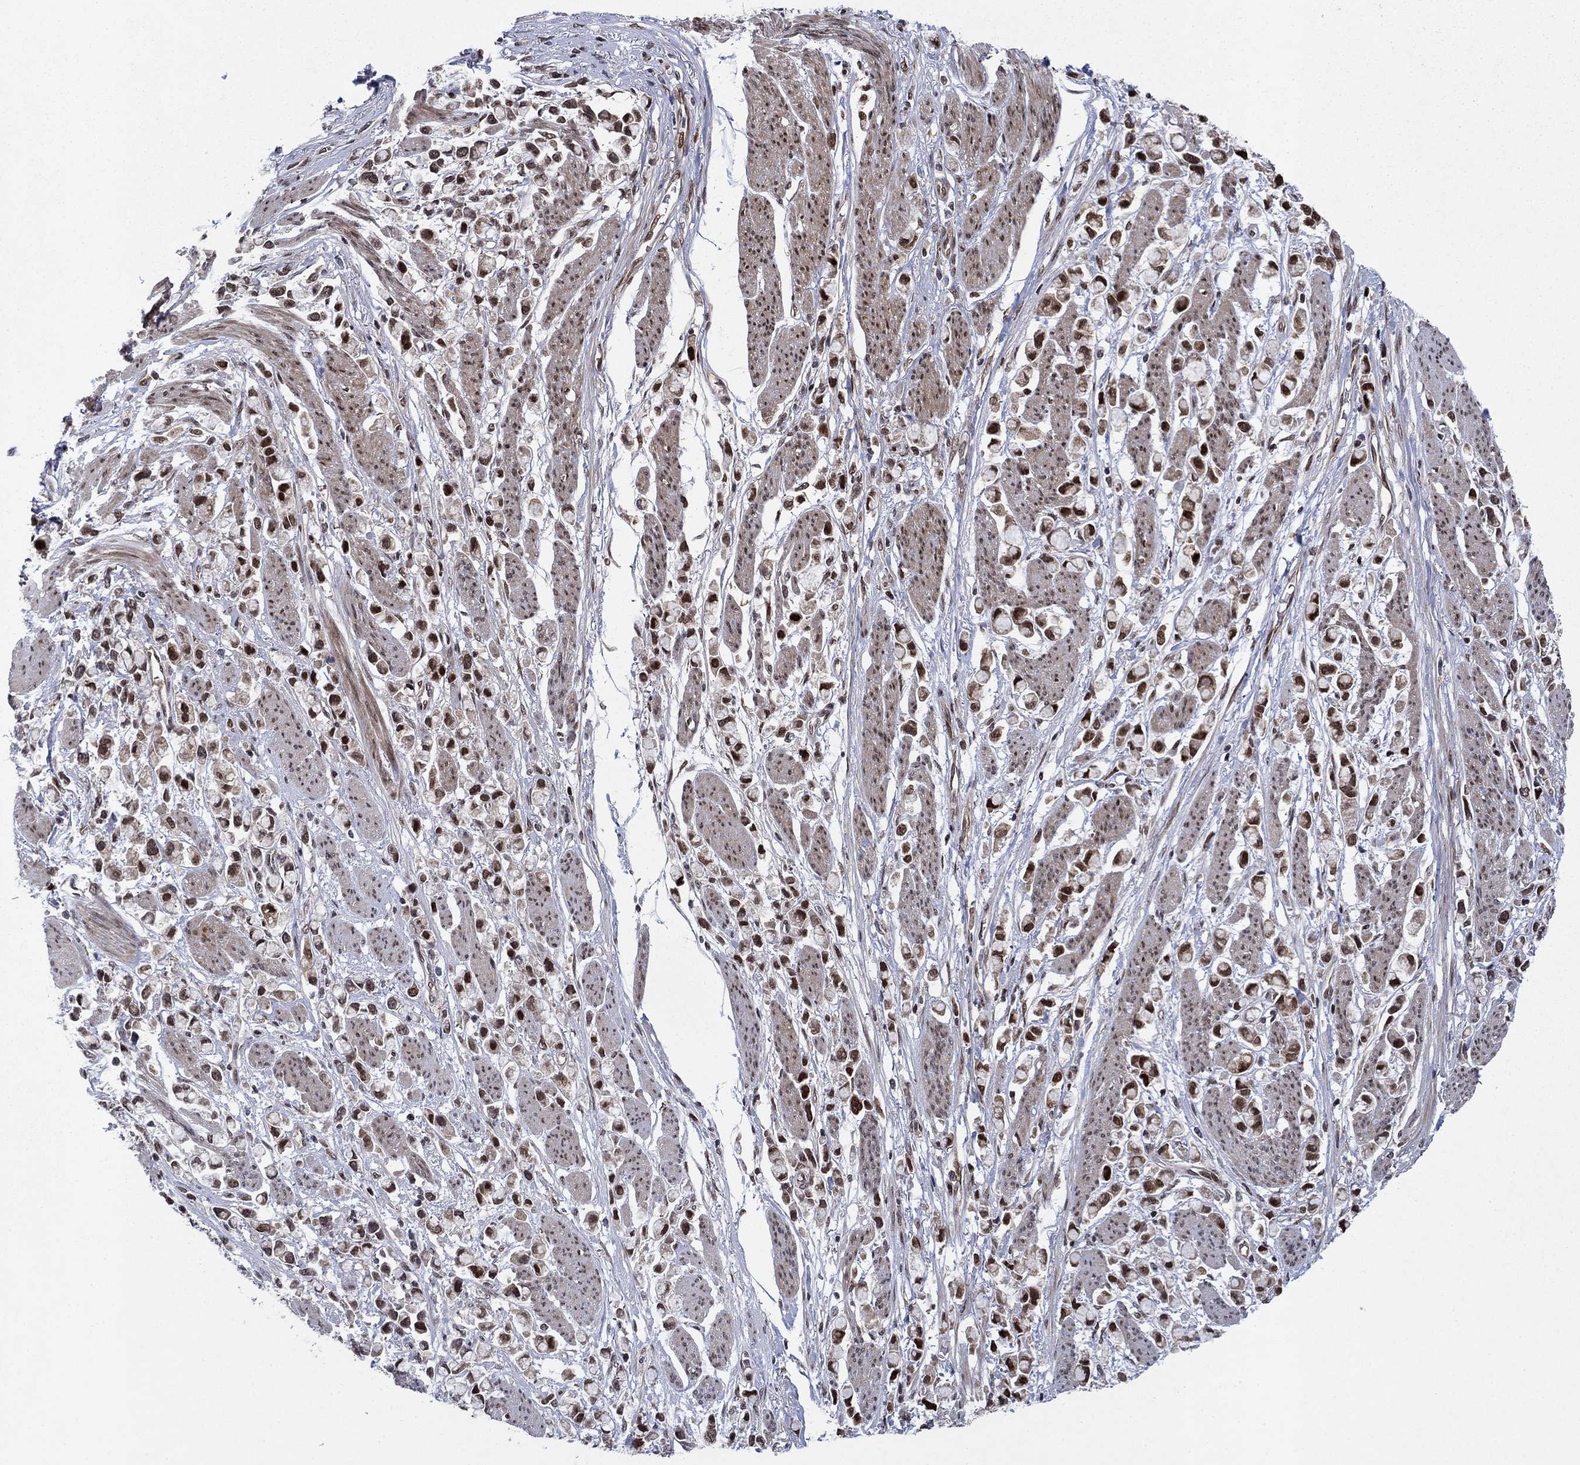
{"staining": {"intensity": "strong", "quantity": ">75%", "location": "nuclear"}, "tissue": "stomach cancer", "cell_type": "Tumor cells", "image_type": "cancer", "snomed": [{"axis": "morphology", "description": "Adenocarcinoma, NOS"}, {"axis": "topography", "description": "Stomach"}], "caption": "An immunohistochemistry (IHC) micrograph of neoplastic tissue is shown. Protein staining in brown shows strong nuclear positivity in stomach cancer within tumor cells.", "gene": "PRICKLE4", "patient": {"sex": "female", "age": 81}}